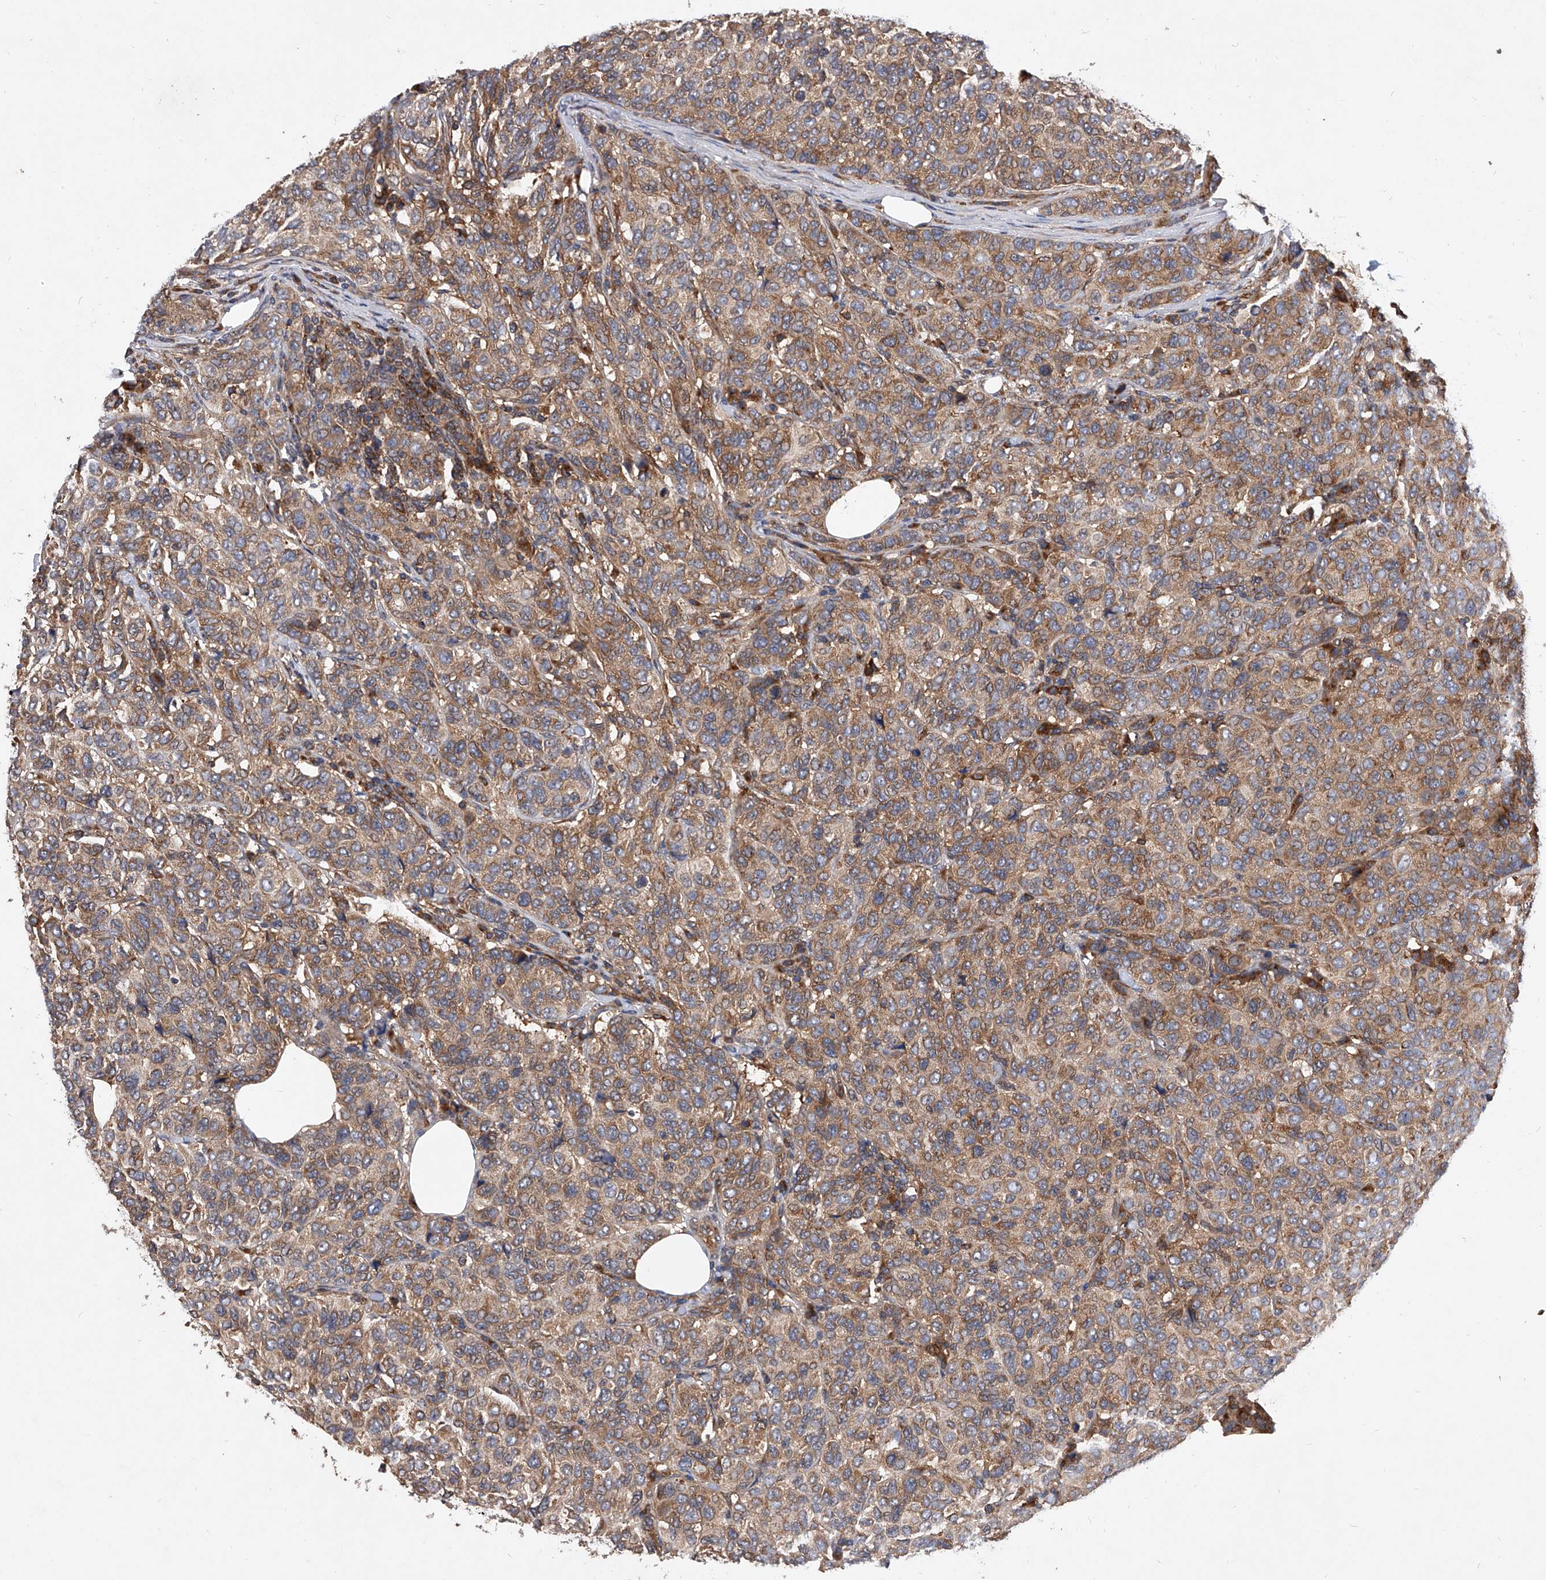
{"staining": {"intensity": "moderate", "quantity": ">75%", "location": "cytoplasmic/membranous"}, "tissue": "breast cancer", "cell_type": "Tumor cells", "image_type": "cancer", "snomed": [{"axis": "morphology", "description": "Duct carcinoma"}, {"axis": "topography", "description": "Breast"}], "caption": "About >75% of tumor cells in human breast cancer (invasive ductal carcinoma) show moderate cytoplasmic/membranous protein staining as visualized by brown immunohistochemical staining.", "gene": "CFAP410", "patient": {"sex": "female", "age": 55}}